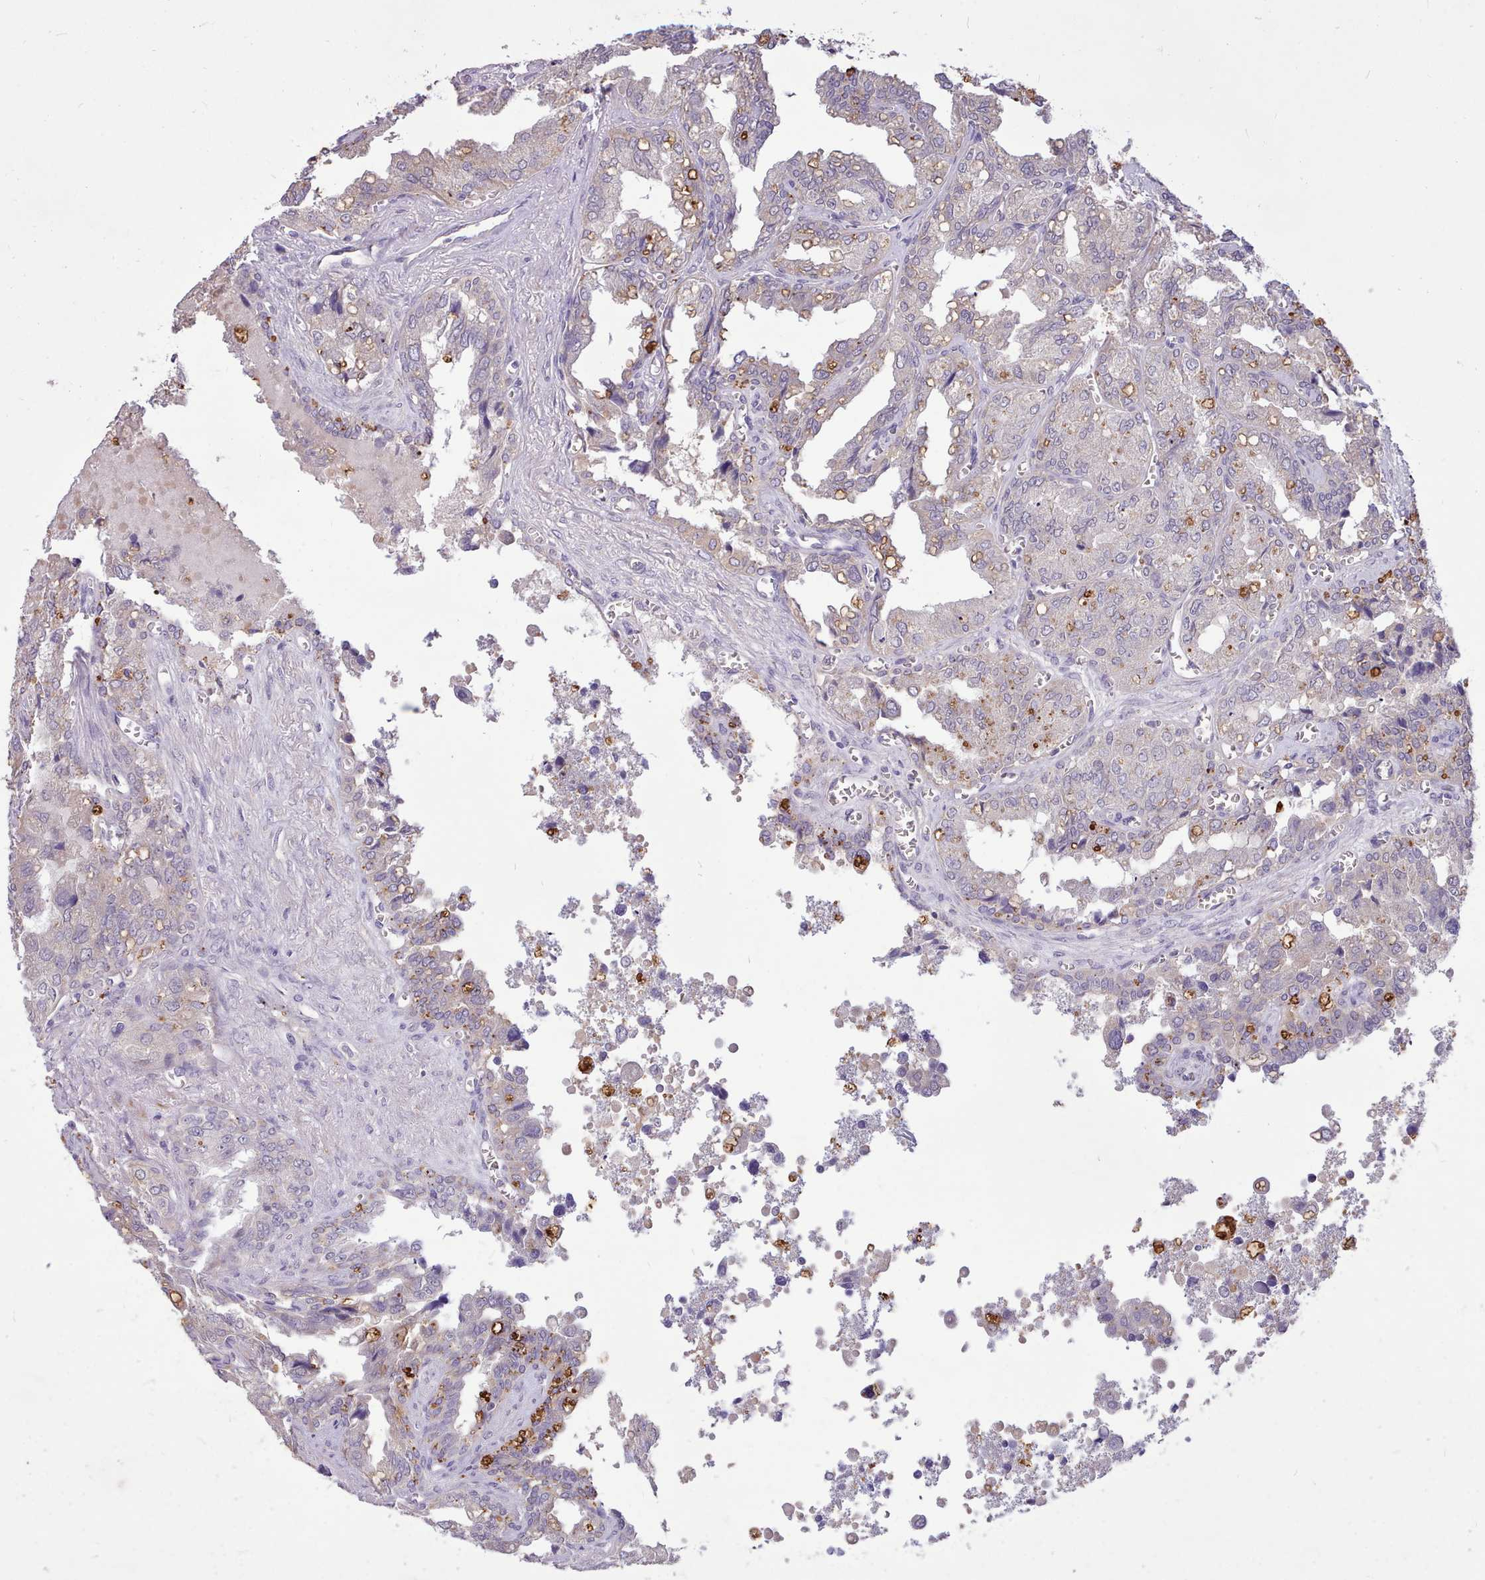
{"staining": {"intensity": "weak", "quantity": "25%-75%", "location": "cytoplasmic/membranous,nuclear"}, "tissue": "seminal vesicle", "cell_type": "Glandular cells", "image_type": "normal", "snomed": [{"axis": "morphology", "description": "Normal tissue, NOS"}, {"axis": "topography", "description": "Seminal veicle"}], "caption": "IHC histopathology image of unremarkable human seminal vesicle stained for a protein (brown), which demonstrates low levels of weak cytoplasmic/membranous,nuclear positivity in approximately 25%-75% of glandular cells.", "gene": "ZNF607", "patient": {"sex": "male", "age": 67}}